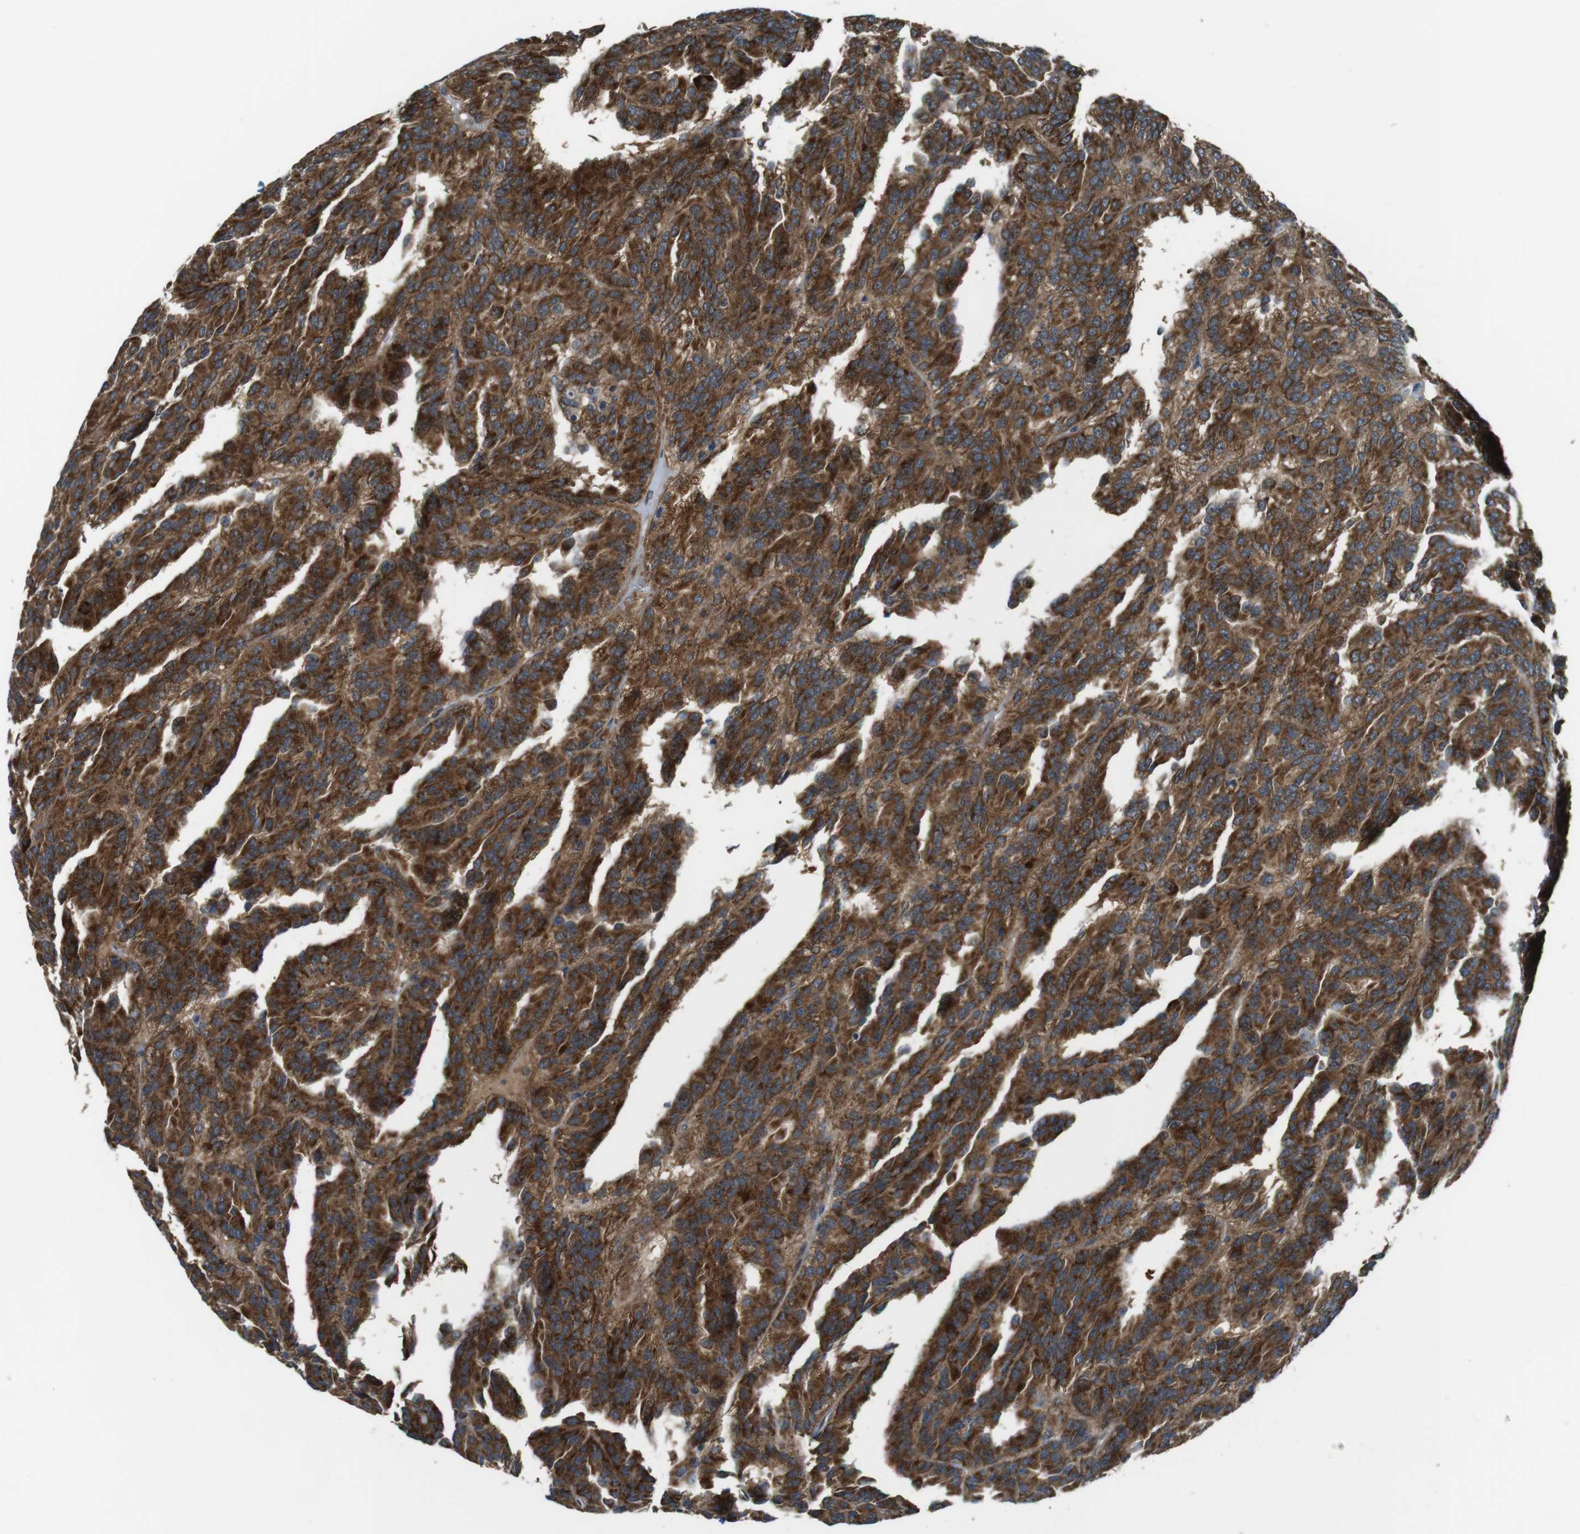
{"staining": {"intensity": "strong", "quantity": ">75%", "location": "cytoplasmic/membranous"}, "tissue": "renal cancer", "cell_type": "Tumor cells", "image_type": "cancer", "snomed": [{"axis": "morphology", "description": "Adenocarcinoma, NOS"}, {"axis": "topography", "description": "Kidney"}], "caption": "A brown stain labels strong cytoplasmic/membranous positivity of a protein in renal cancer tumor cells.", "gene": "IFFO2", "patient": {"sex": "male", "age": 46}}